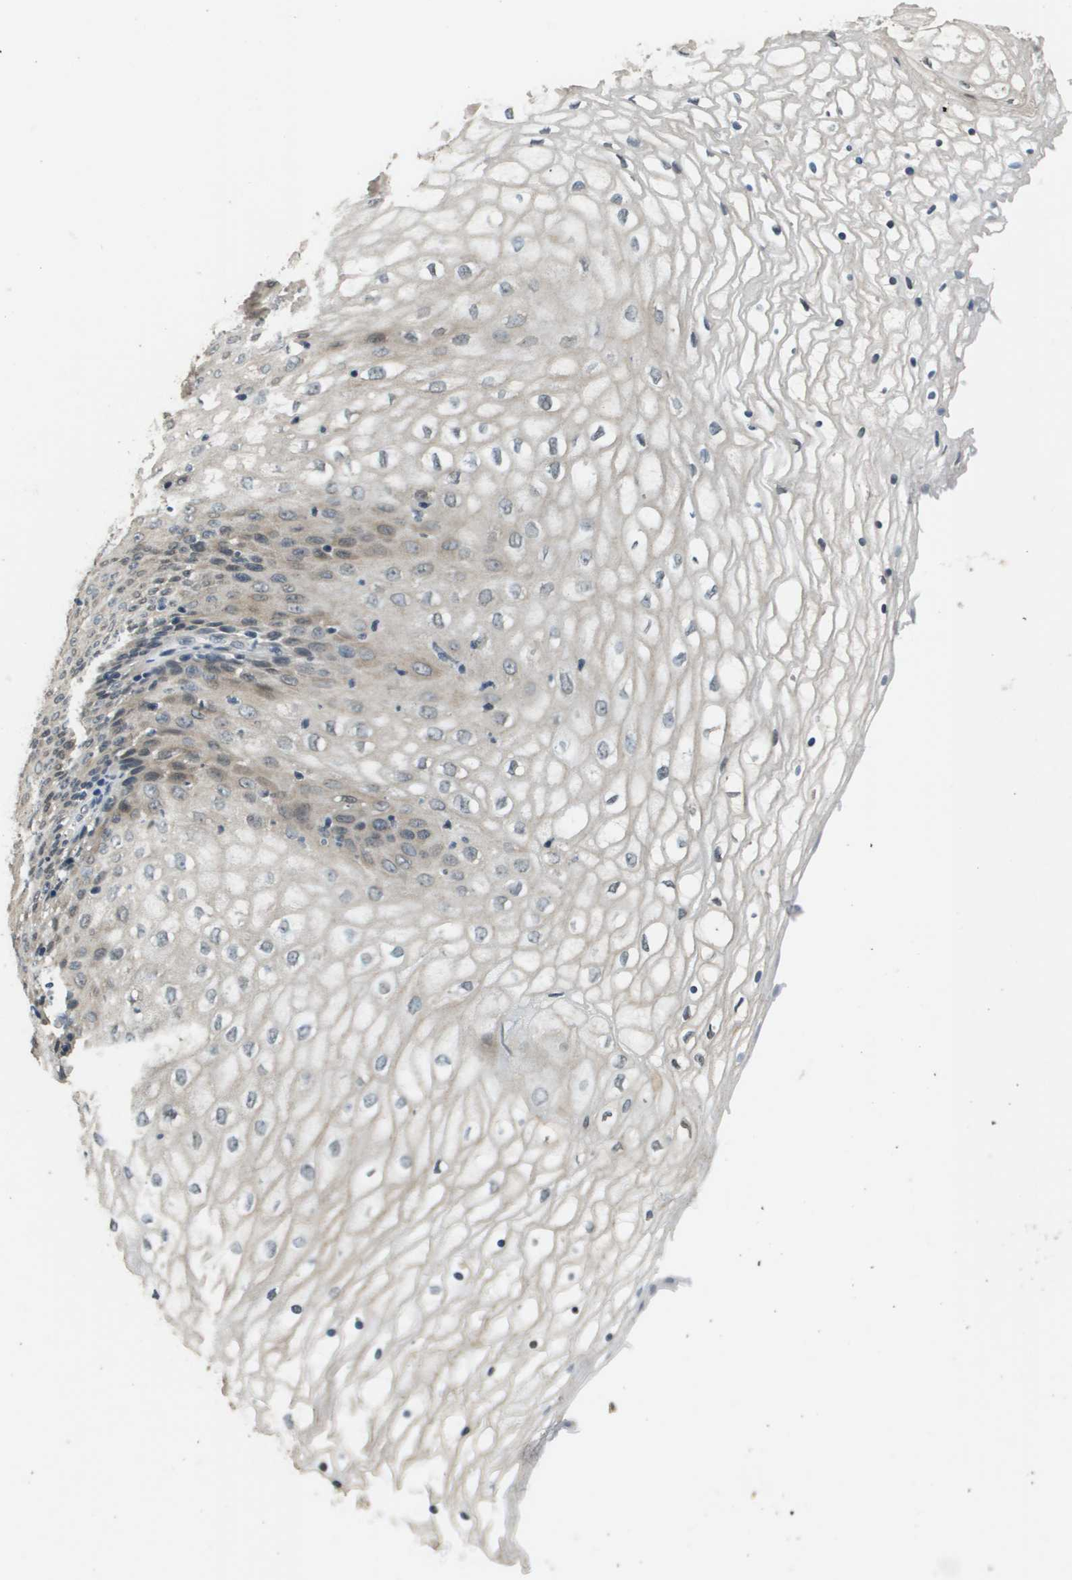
{"staining": {"intensity": "weak", "quantity": "25%-75%", "location": "cytoplasmic/membranous,nuclear"}, "tissue": "vagina", "cell_type": "Squamous epithelial cells", "image_type": "normal", "snomed": [{"axis": "morphology", "description": "Normal tissue, NOS"}, {"axis": "topography", "description": "Vagina"}], "caption": "Immunohistochemistry (IHC) histopathology image of benign vagina: human vagina stained using immunohistochemistry (IHC) demonstrates low levels of weak protein expression localized specifically in the cytoplasmic/membranous,nuclear of squamous epithelial cells, appearing as a cytoplasmic/membranous,nuclear brown color.", "gene": "FANCC", "patient": {"sex": "female", "age": 34}}